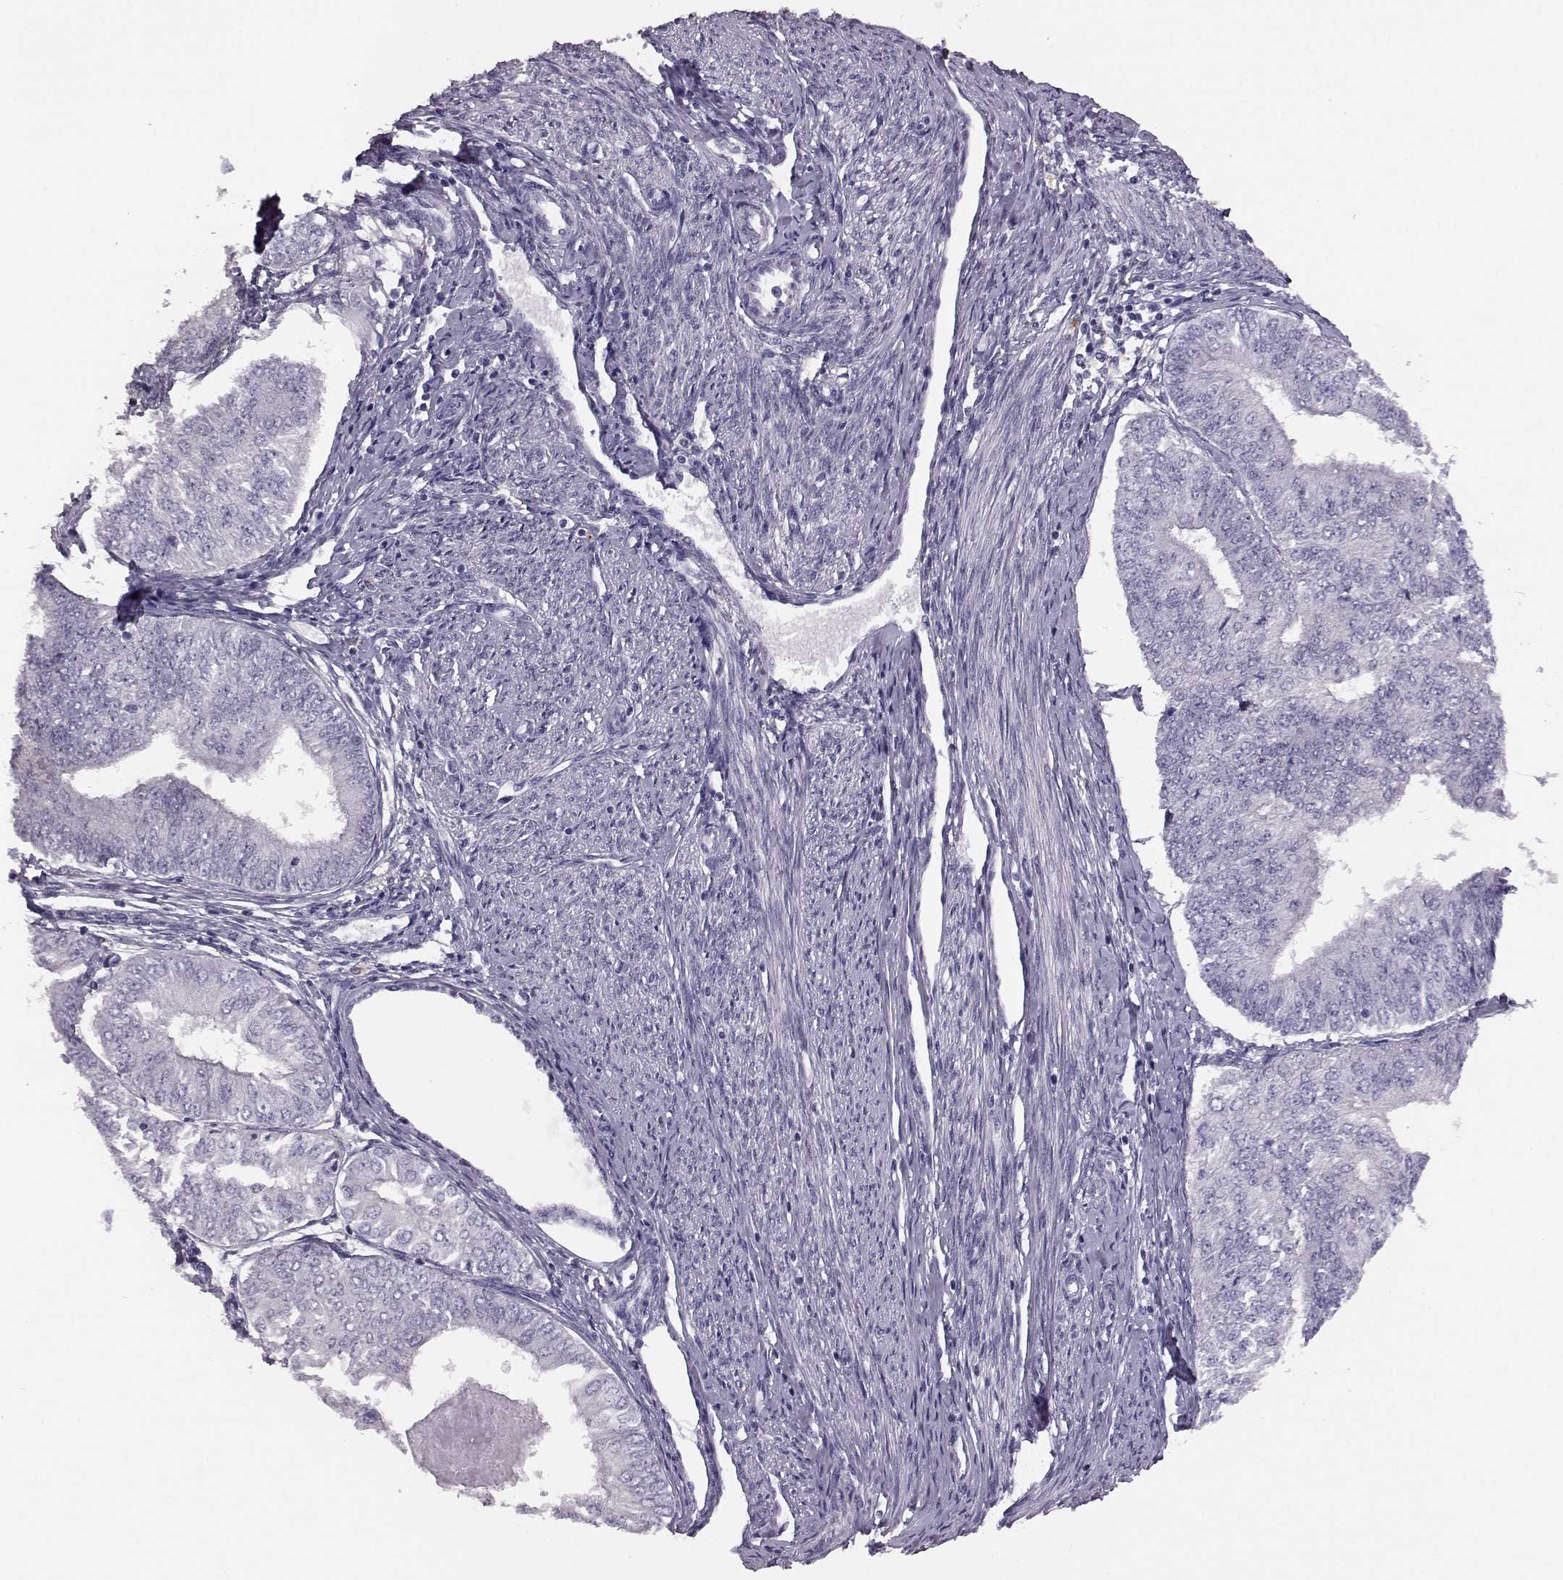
{"staining": {"intensity": "negative", "quantity": "none", "location": "none"}, "tissue": "endometrial cancer", "cell_type": "Tumor cells", "image_type": "cancer", "snomed": [{"axis": "morphology", "description": "Adenocarcinoma, NOS"}, {"axis": "topography", "description": "Endometrium"}], "caption": "The IHC micrograph has no significant expression in tumor cells of endometrial cancer tissue.", "gene": "ADGRG5", "patient": {"sex": "female", "age": 58}}